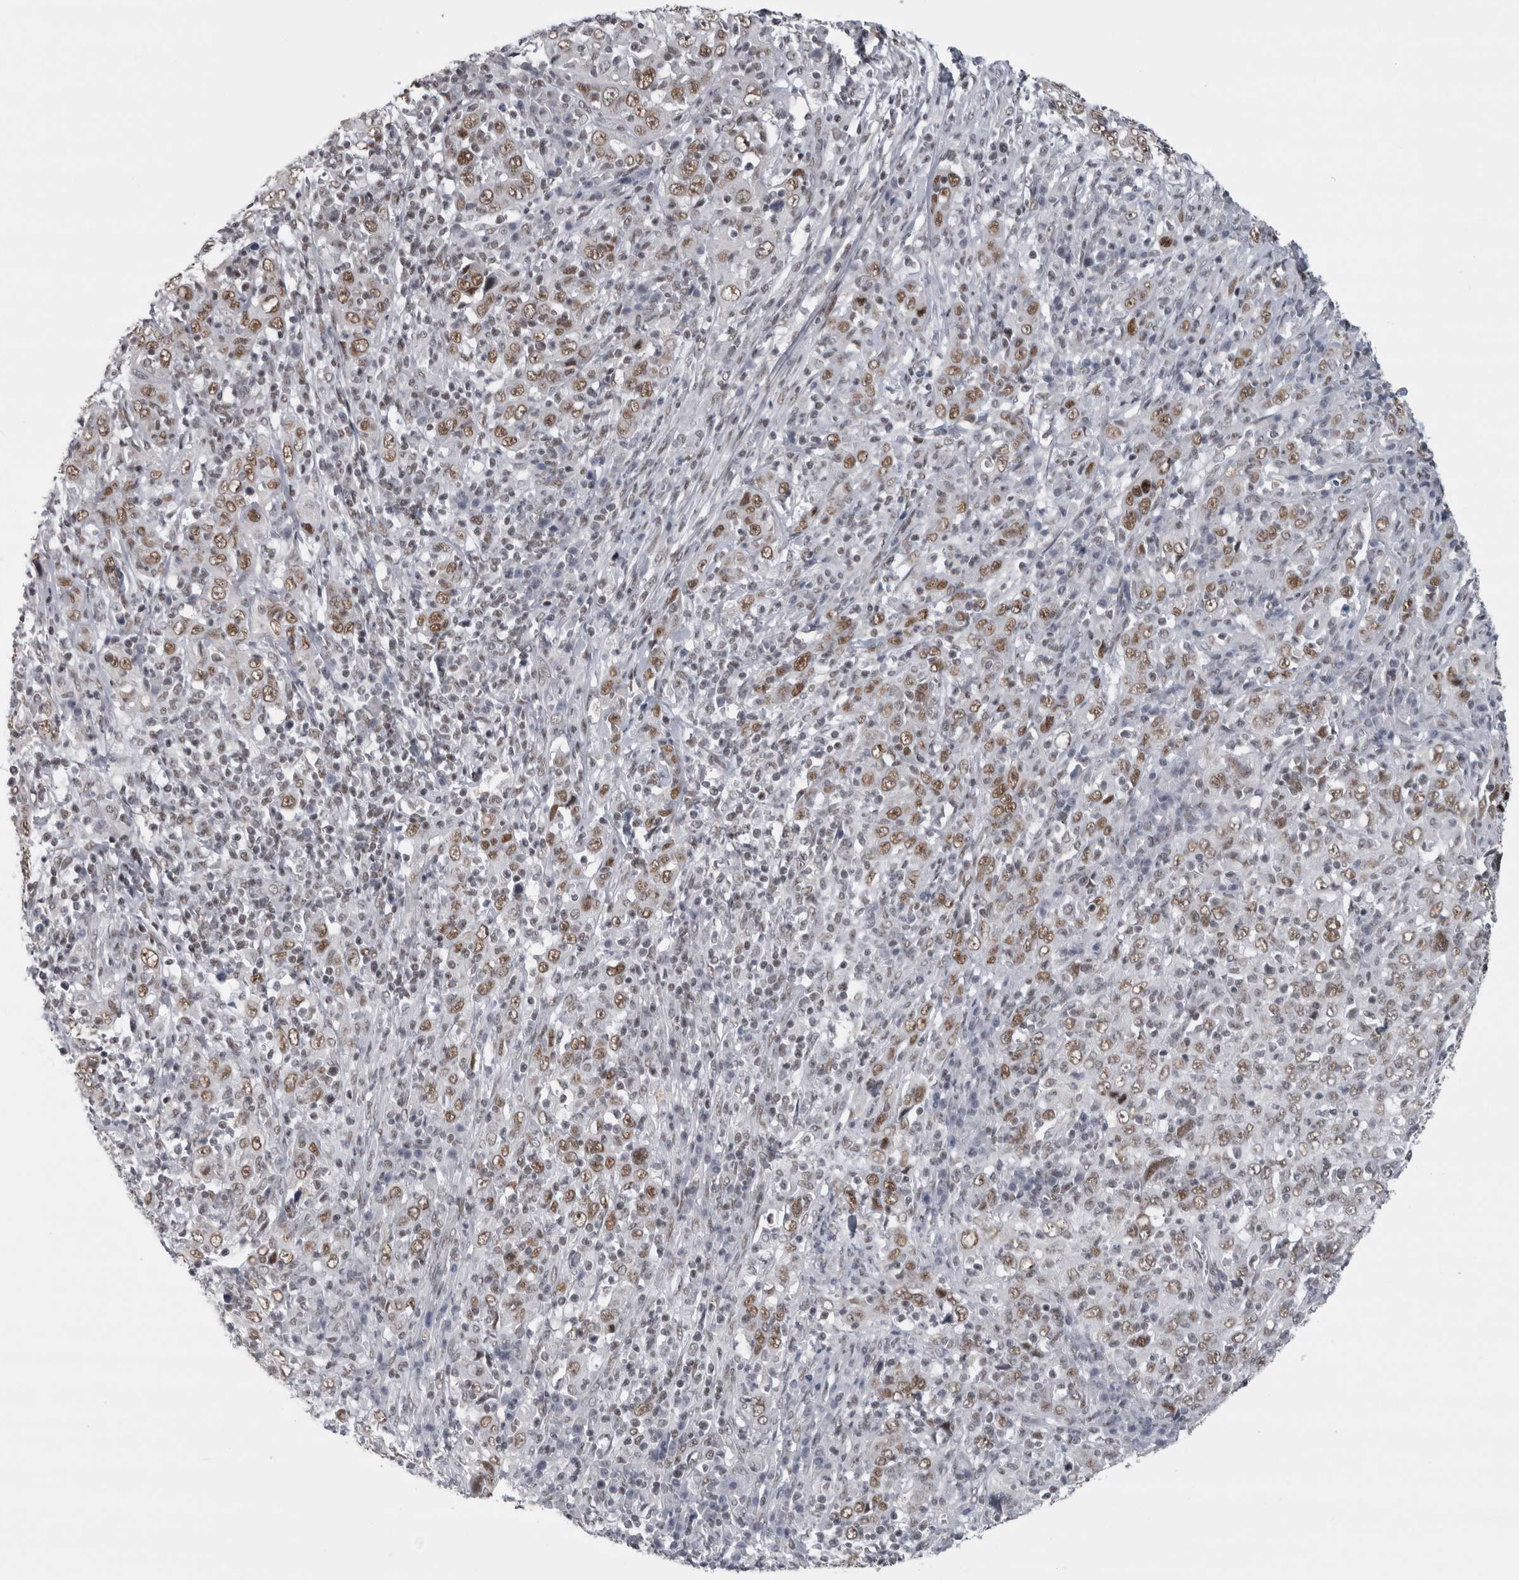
{"staining": {"intensity": "moderate", "quantity": ">75%", "location": "nuclear"}, "tissue": "cervical cancer", "cell_type": "Tumor cells", "image_type": "cancer", "snomed": [{"axis": "morphology", "description": "Squamous cell carcinoma, NOS"}, {"axis": "topography", "description": "Cervix"}], "caption": "Cervical cancer stained with DAB immunohistochemistry (IHC) reveals medium levels of moderate nuclear positivity in about >75% of tumor cells.", "gene": "ARID4B", "patient": {"sex": "female", "age": 46}}